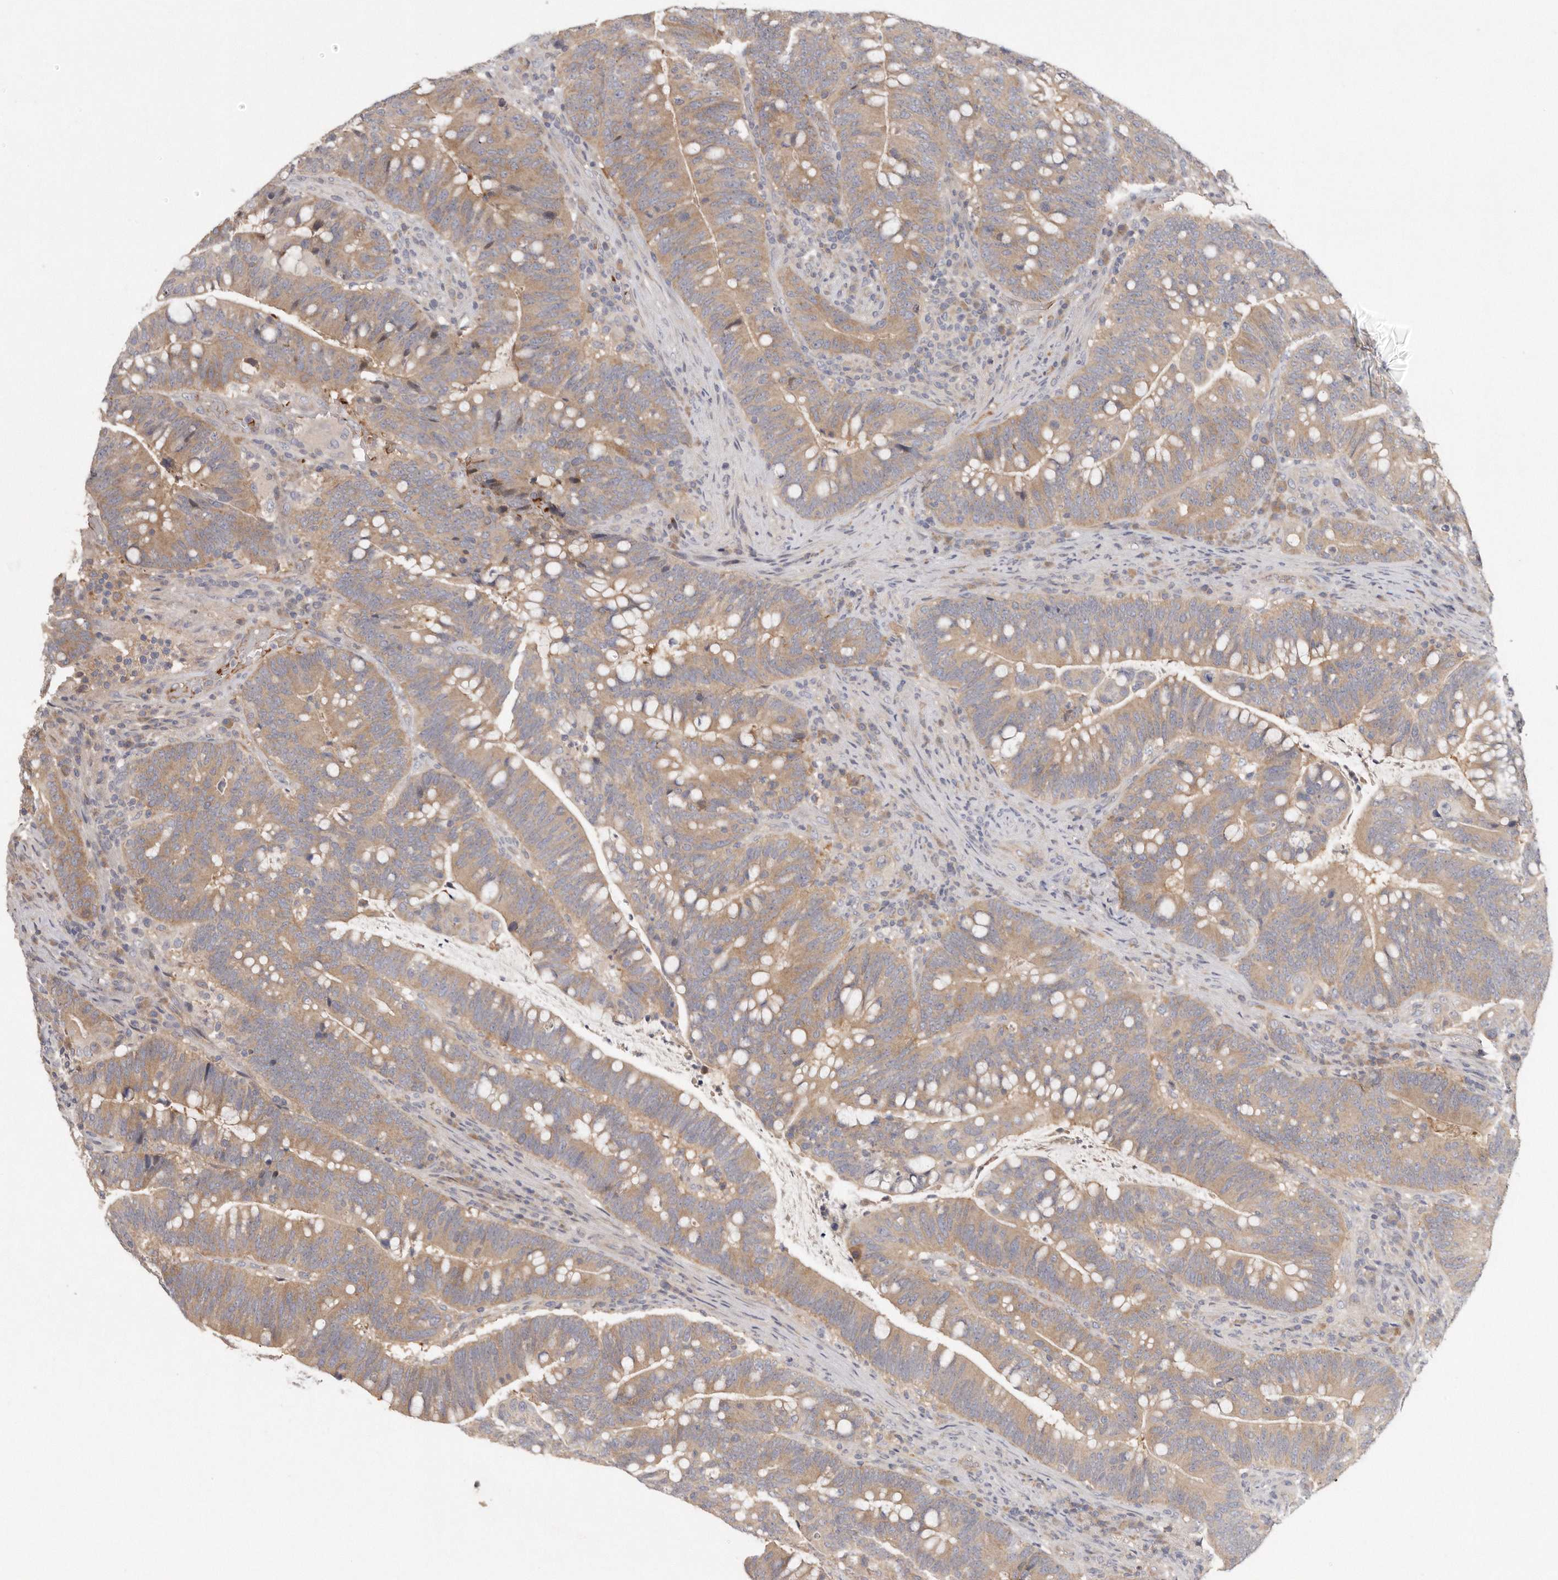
{"staining": {"intensity": "moderate", "quantity": ">75%", "location": "cytoplasmic/membranous"}, "tissue": "colorectal cancer", "cell_type": "Tumor cells", "image_type": "cancer", "snomed": [{"axis": "morphology", "description": "Adenocarcinoma, NOS"}, {"axis": "topography", "description": "Colon"}], "caption": "IHC (DAB (3,3'-diaminobenzidine)) staining of colorectal adenocarcinoma exhibits moderate cytoplasmic/membranous protein positivity in approximately >75% of tumor cells.", "gene": "CFAP298", "patient": {"sex": "female", "age": 66}}